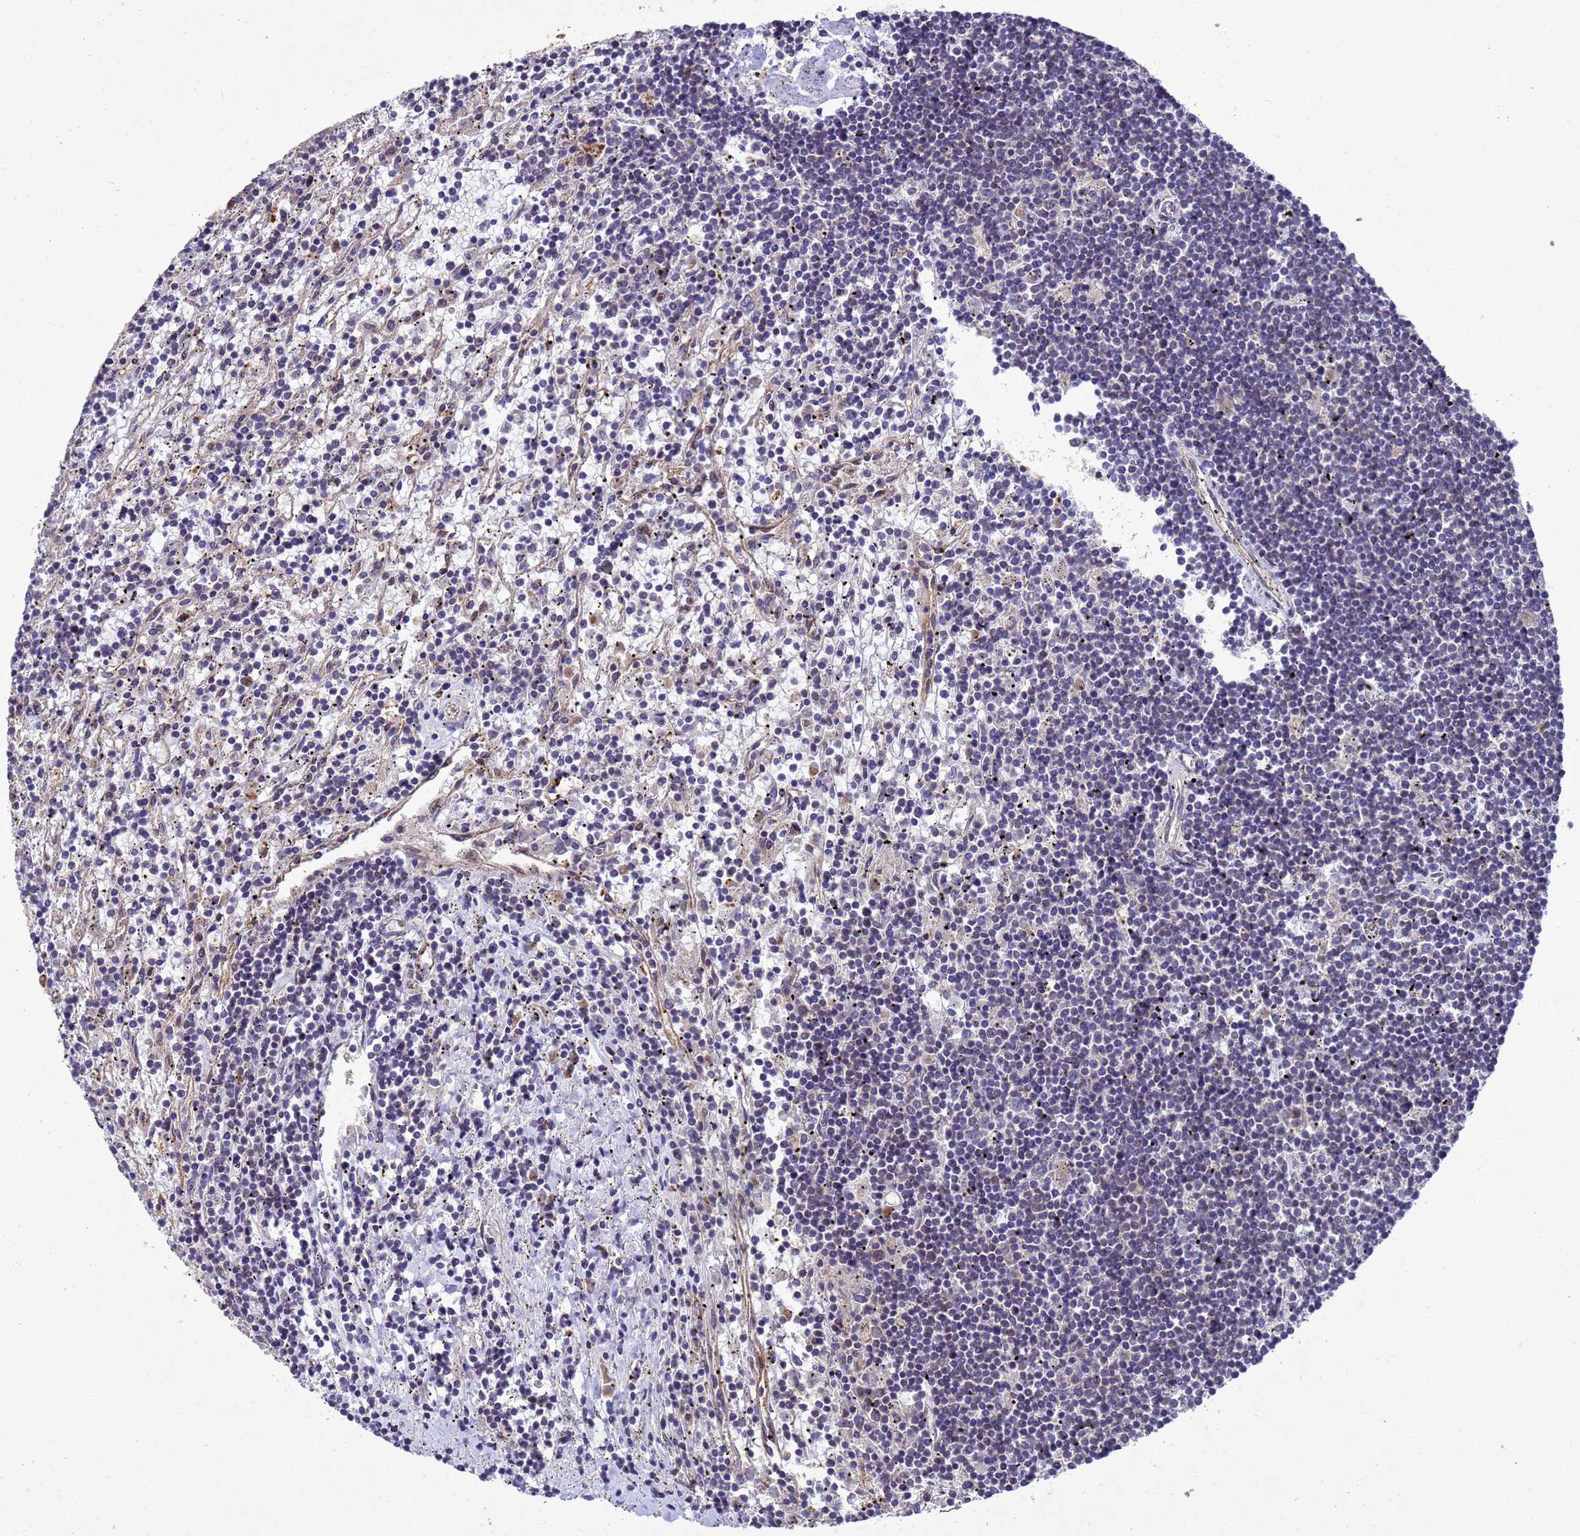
{"staining": {"intensity": "weak", "quantity": "<25%", "location": "nuclear"}, "tissue": "lymphoma", "cell_type": "Tumor cells", "image_type": "cancer", "snomed": [{"axis": "morphology", "description": "Malignant lymphoma, non-Hodgkin's type, Low grade"}, {"axis": "topography", "description": "Spleen"}], "caption": "Tumor cells show no significant protein expression in lymphoma.", "gene": "TBK1", "patient": {"sex": "male", "age": 76}}